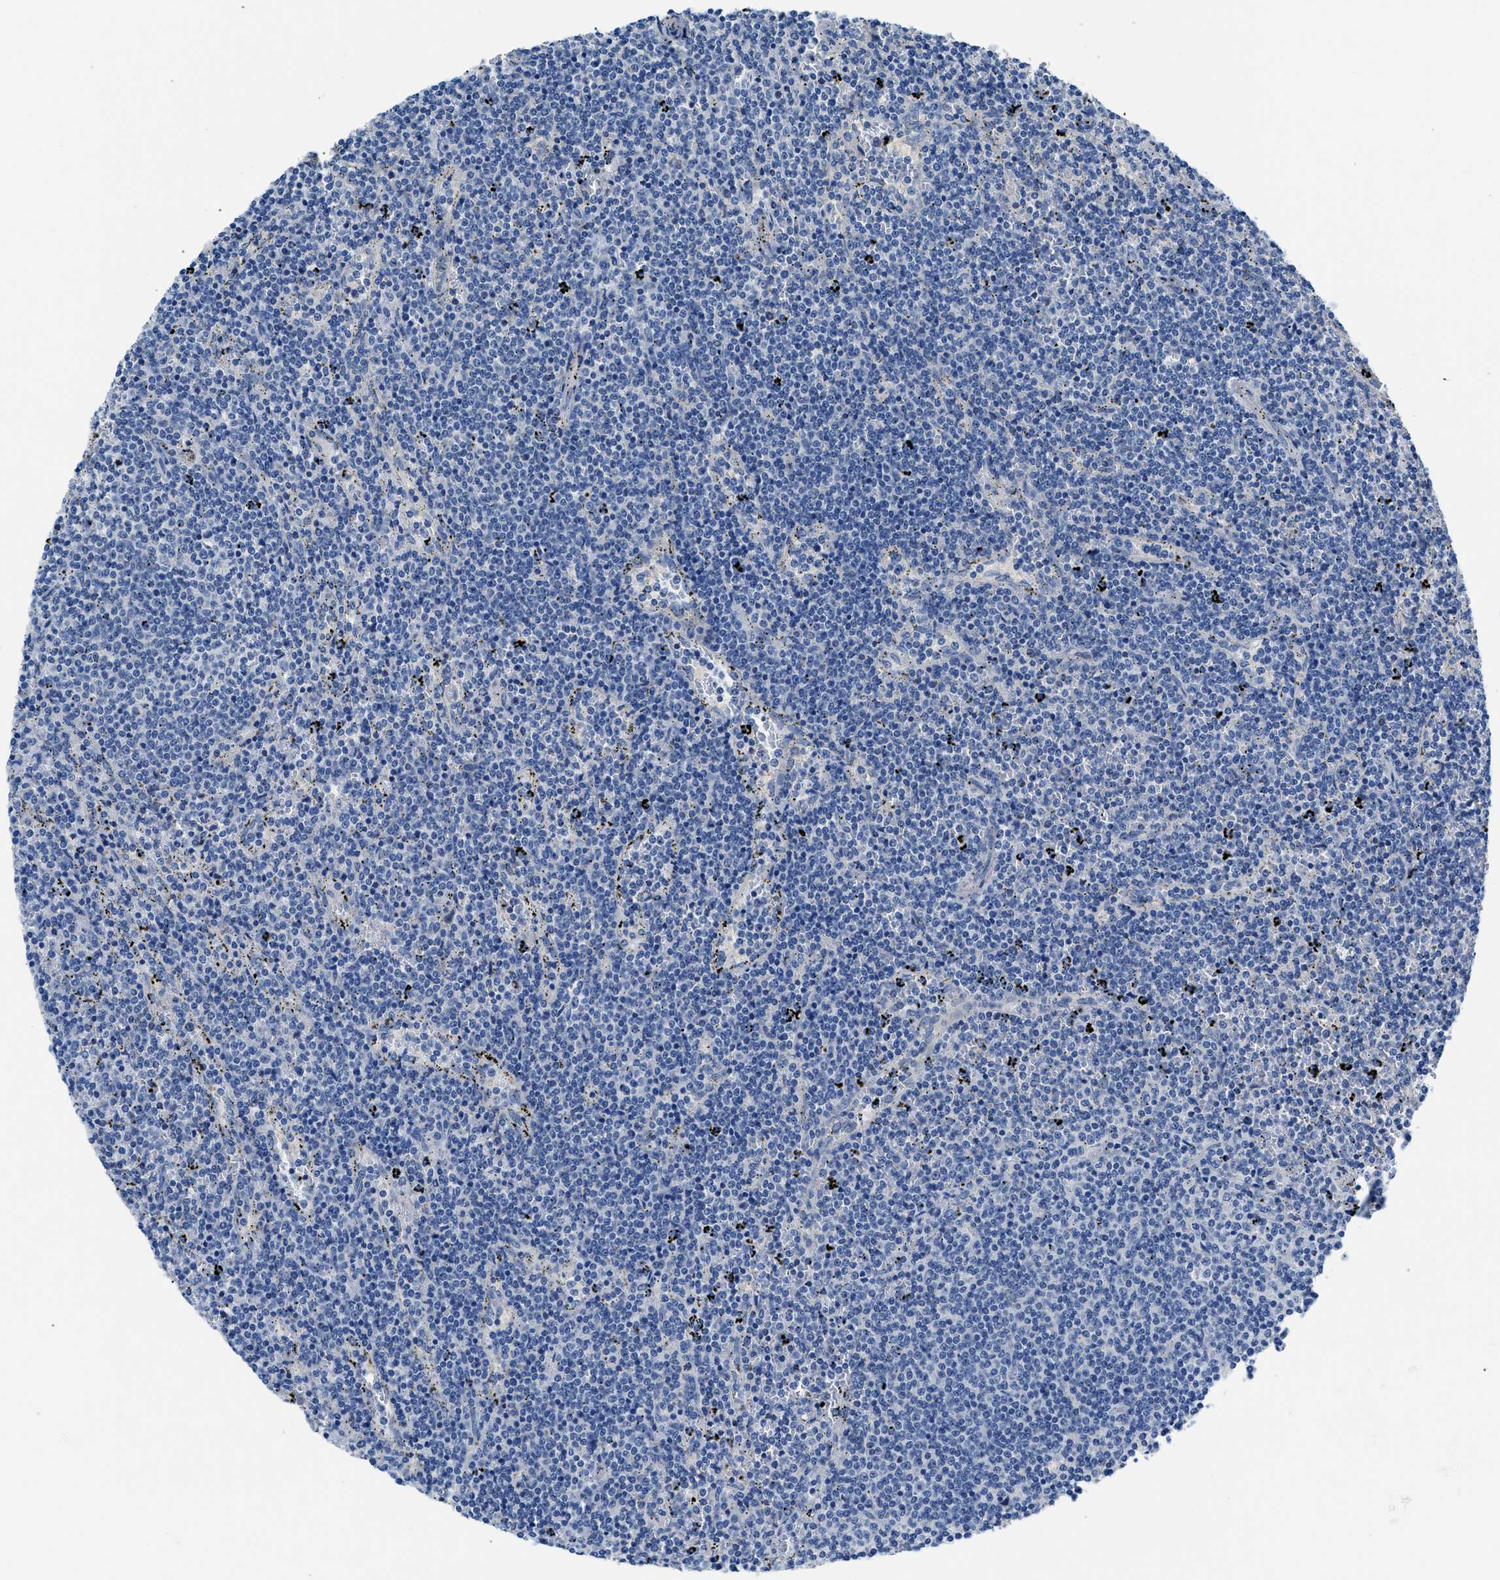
{"staining": {"intensity": "negative", "quantity": "none", "location": "none"}, "tissue": "lymphoma", "cell_type": "Tumor cells", "image_type": "cancer", "snomed": [{"axis": "morphology", "description": "Malignant lymphoma, non-Hodgkin's type, Low grade"}, {"axis": "topography", "description": "Spleen"}], "caption": "Lymphoma was stained to show a protein in brown. There is no significant staining in tumor cells.", "gene": "SLC10A6", "patient": {"sex": "female", "age": 50}}